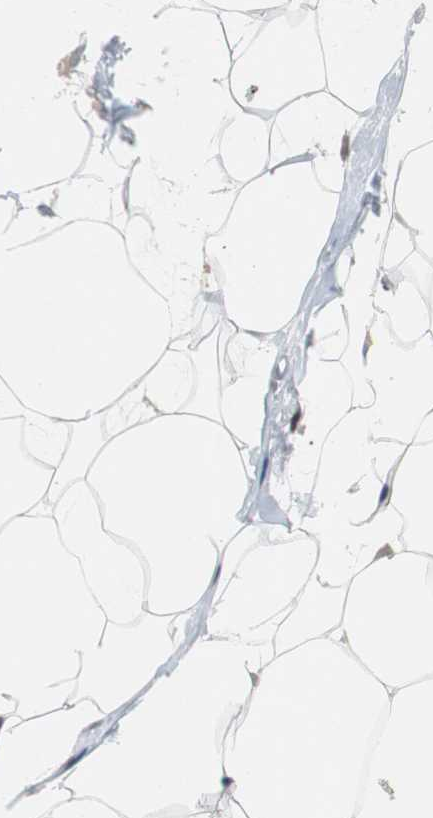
{"staining": {"intensity": "weak", "quantity": "25%-75%", "location": "cytoplasmic/membranous,nuclear"}, "tissue": "adipose tissue", "cell_type": "Adipocytes", "image_type": "normal", "snomed": [{"axis": "morphology", "description": "Normal tissue, NOS"}, {"axis": "topography", "description": "Breast"}, {"axis": "topography", "description": "Adipose tissue"}], "caption": "Normal adipose tissue reveals weak cytoplasmic/membranous,nuclear positivity in approximately 25%-75% of adipocytes.", "gene": "SIRT1", "patient": {"sex": "female", "age": 25}}